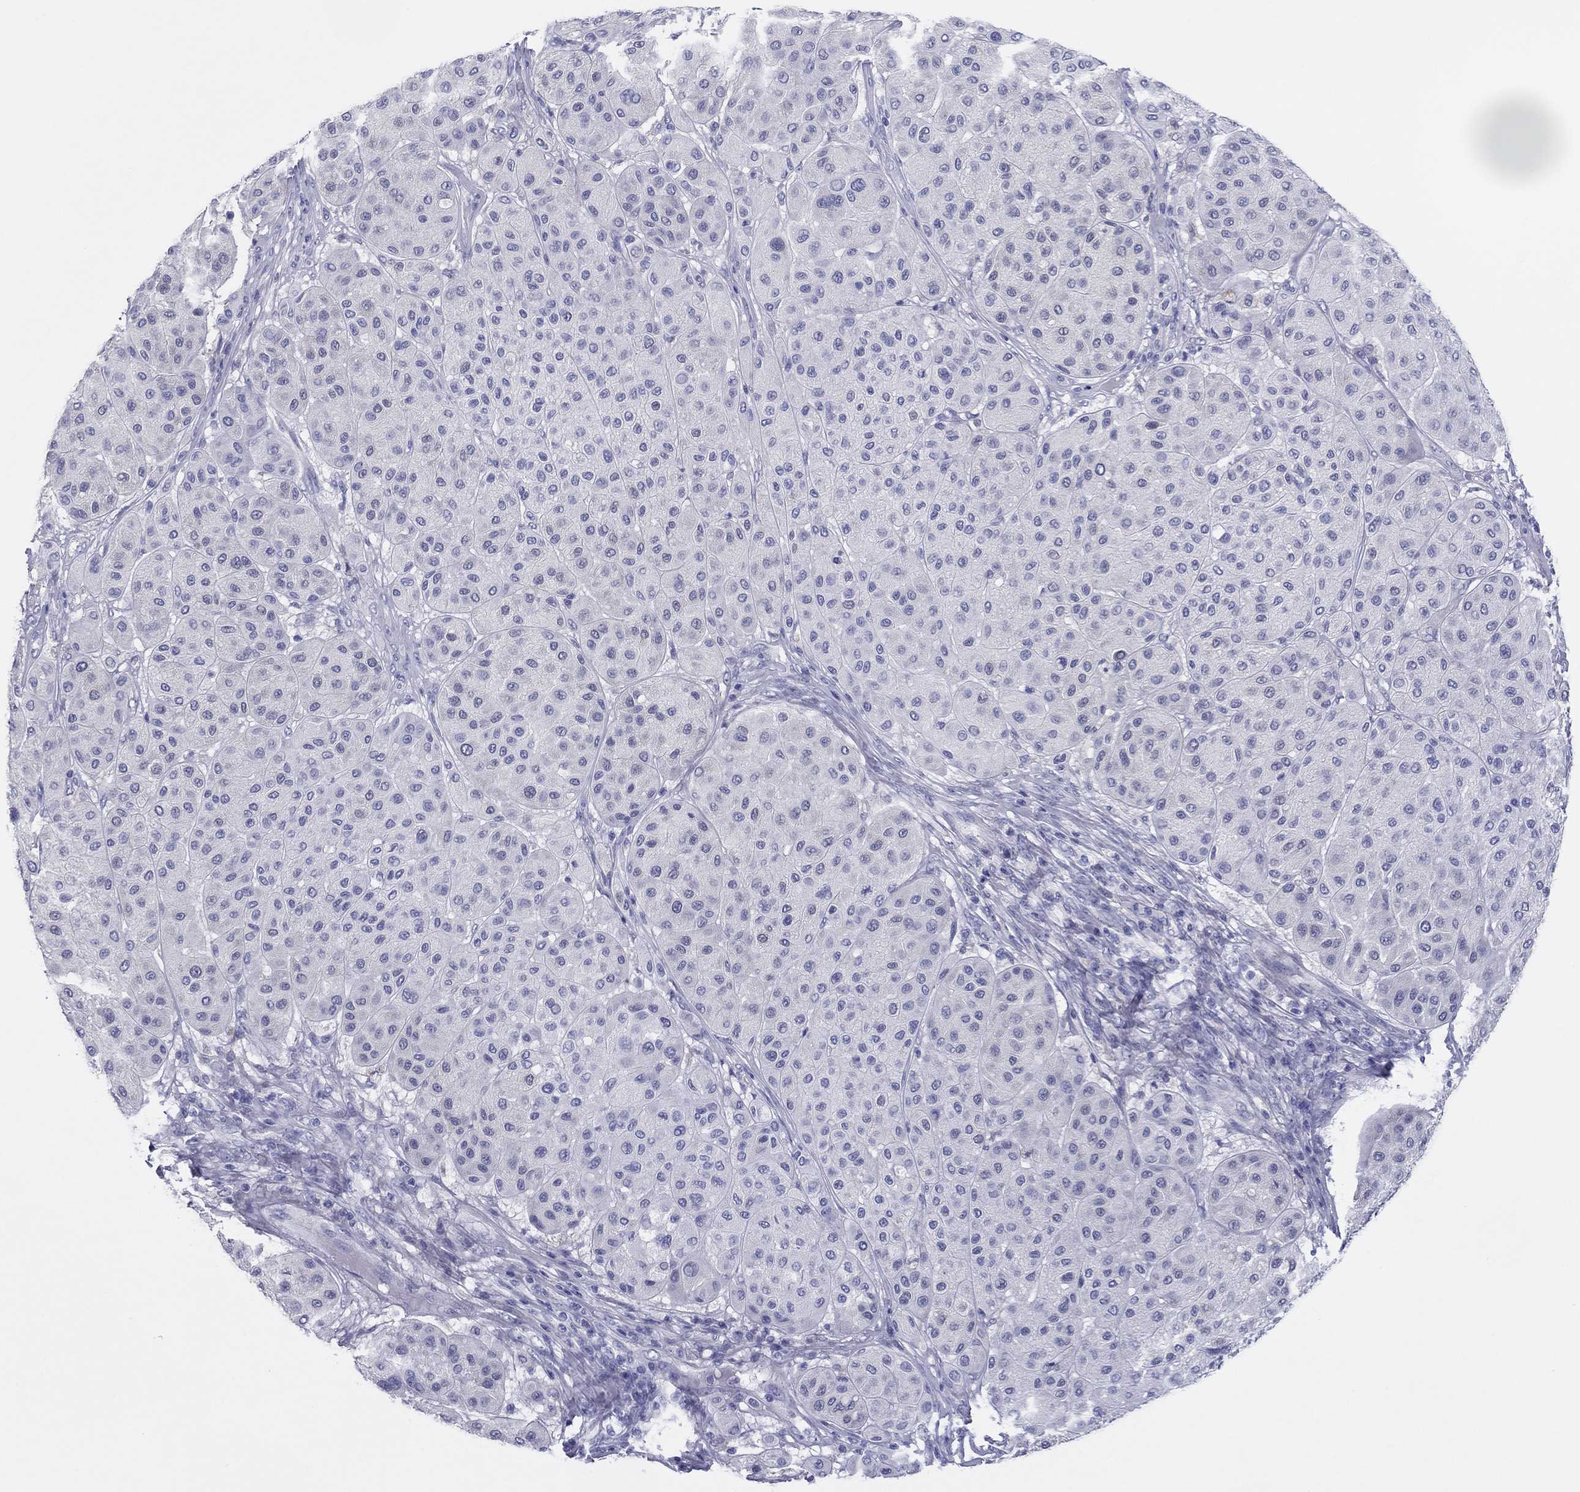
{"staining": {"intensity": "negative", "quantity": "none", "location": "none"}, "tissue": "melanoma", "cell_type": "Tumor cells", "image_type": "cancer", "snomed": [{"axis": "morphology", "description": "Malignant melanoma, Metastatic site"}, {"axis": "topography", "description": "Smooth muscle"}], "caption": "An immunohistochemistry (IHC) photomicrograph of melanoma is shown. There is no staining in tumor cells of melanoma.", "gene": "ERICH3", "patient": {"sex": "male", "age": 41}}